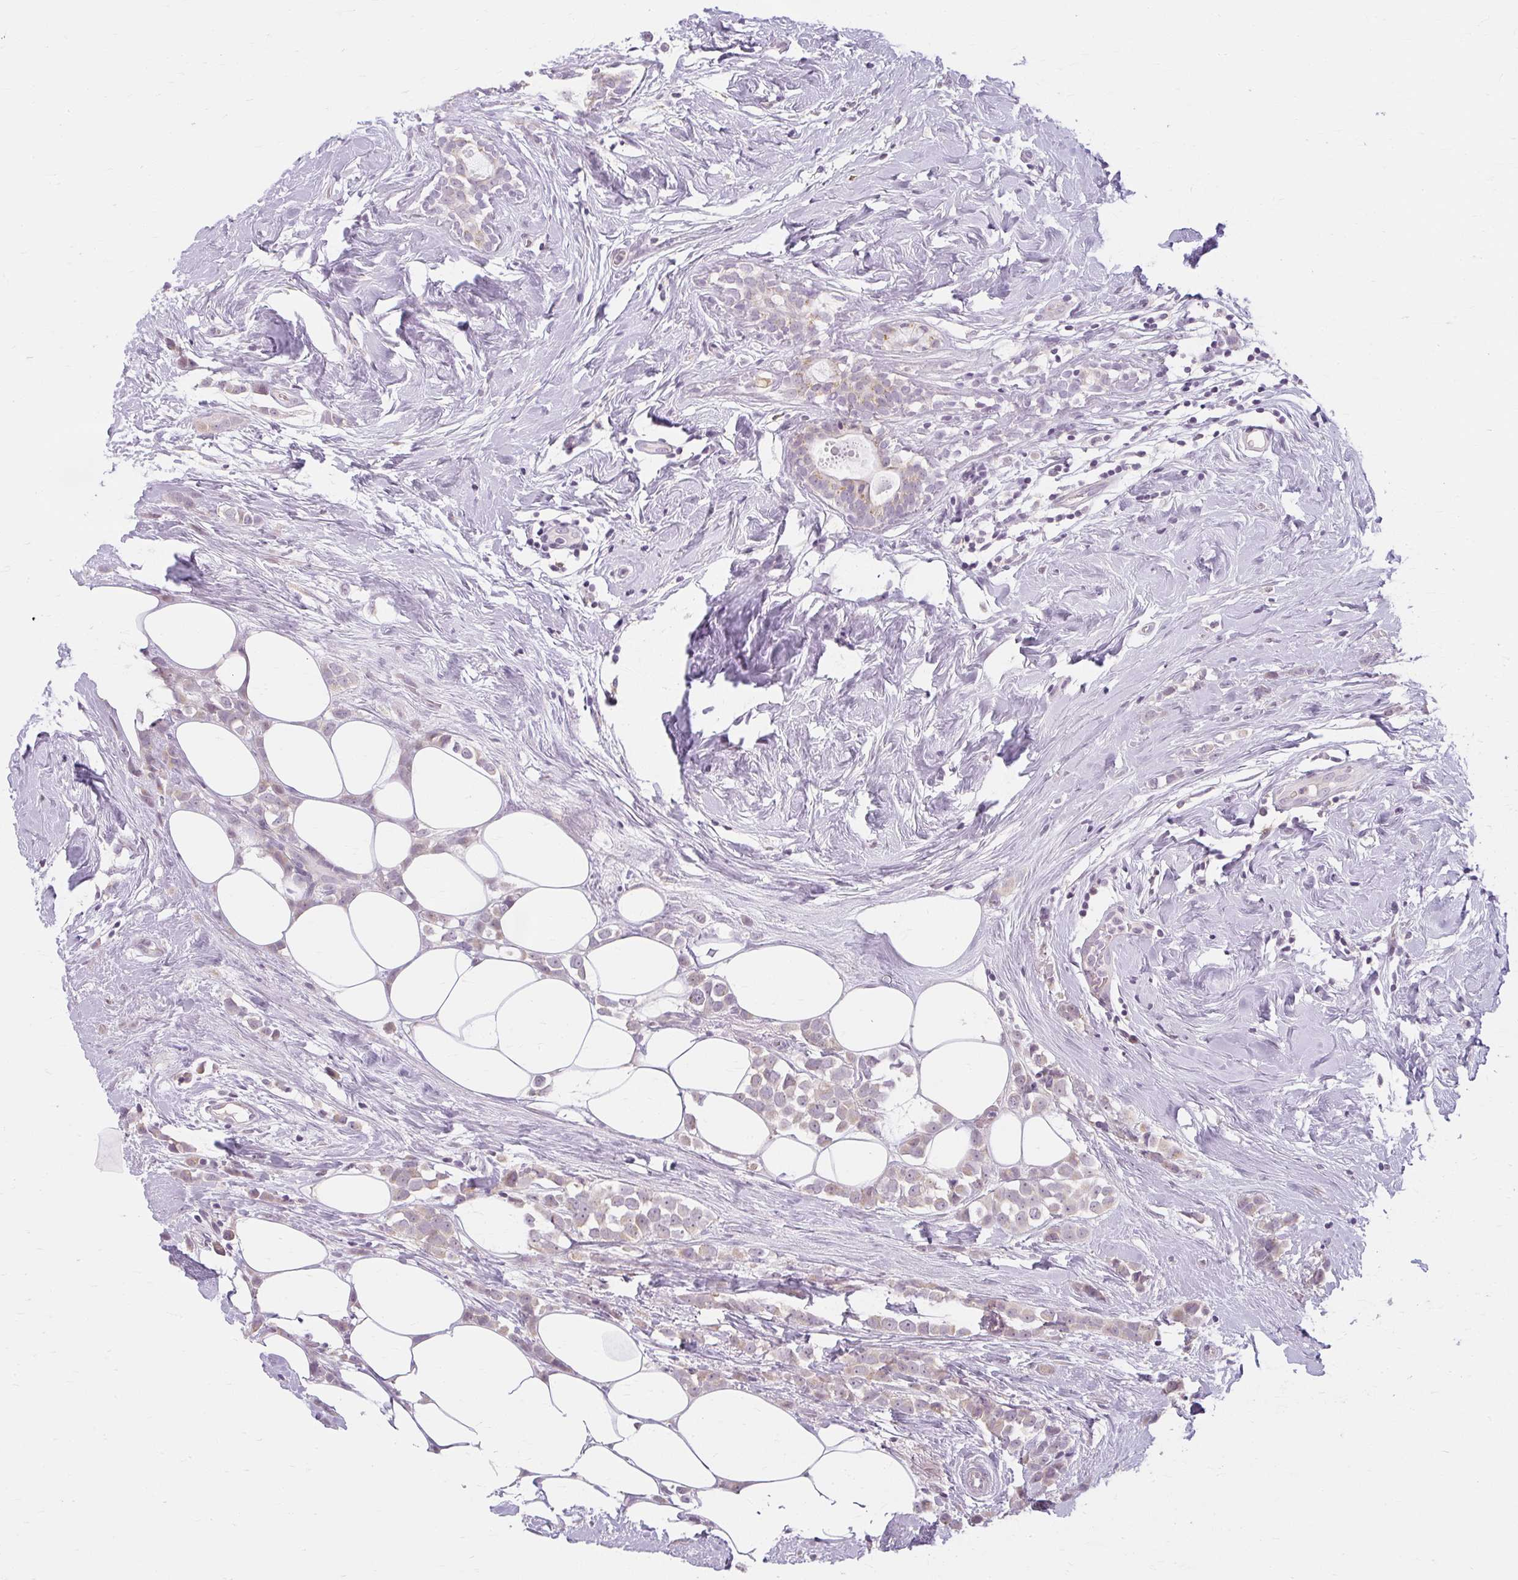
{"staining": {"intensity": "weak", "quantity": ">75%", "location": "cytoplasmic/membranous"}, "tissue": "breast cancer", "cell_type": "Tumor cells", "image_type": "cancer", "snomed": [{"axis": "morphology", "description": "Duct carcinoma"}, {"axis": "topography", "description": "Breast"}], "caption": "The immunohistochemical stain labels weak cytoplasmic/membranous expression in tumor cells of breast cancer tissue.", "gene": "ZFYVE26", "patient": {"sex": "female", "age": 80}}